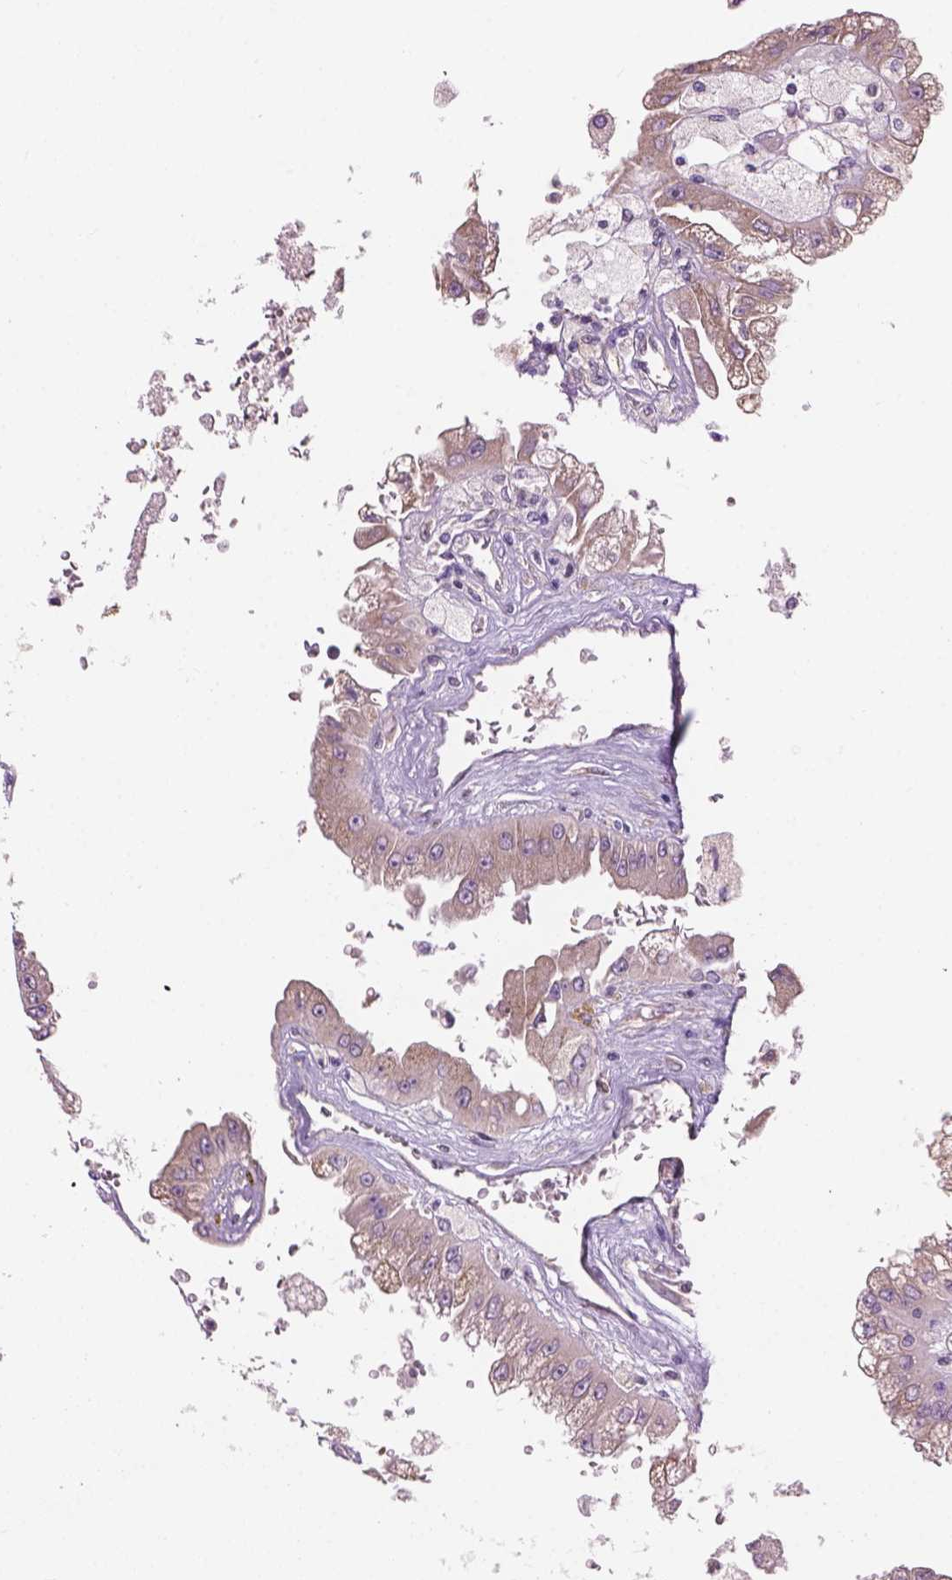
{"staining": {"intensity": "weak", "quantity": "<25%", "location": "cytoplasmic/membranous"}, "tissue": "renal cancer", "cell_type": "Tumor cells", "image_type": "cancer", "snomed": [{"axis": "morphology", "description": "Adenocarcinoma, NOS"}, {"axis": "topography", "description": "Kidney"}], "caption": "This photomicrograph is of renal cancer (adenocarcinoma) stained with immunohistochemistry to label a protein in brown with the nuclei are counter-stained blue. There is no staining in tumor cells.", "gene": "CD84", "patient": {"sex": "male", "age": 58}}